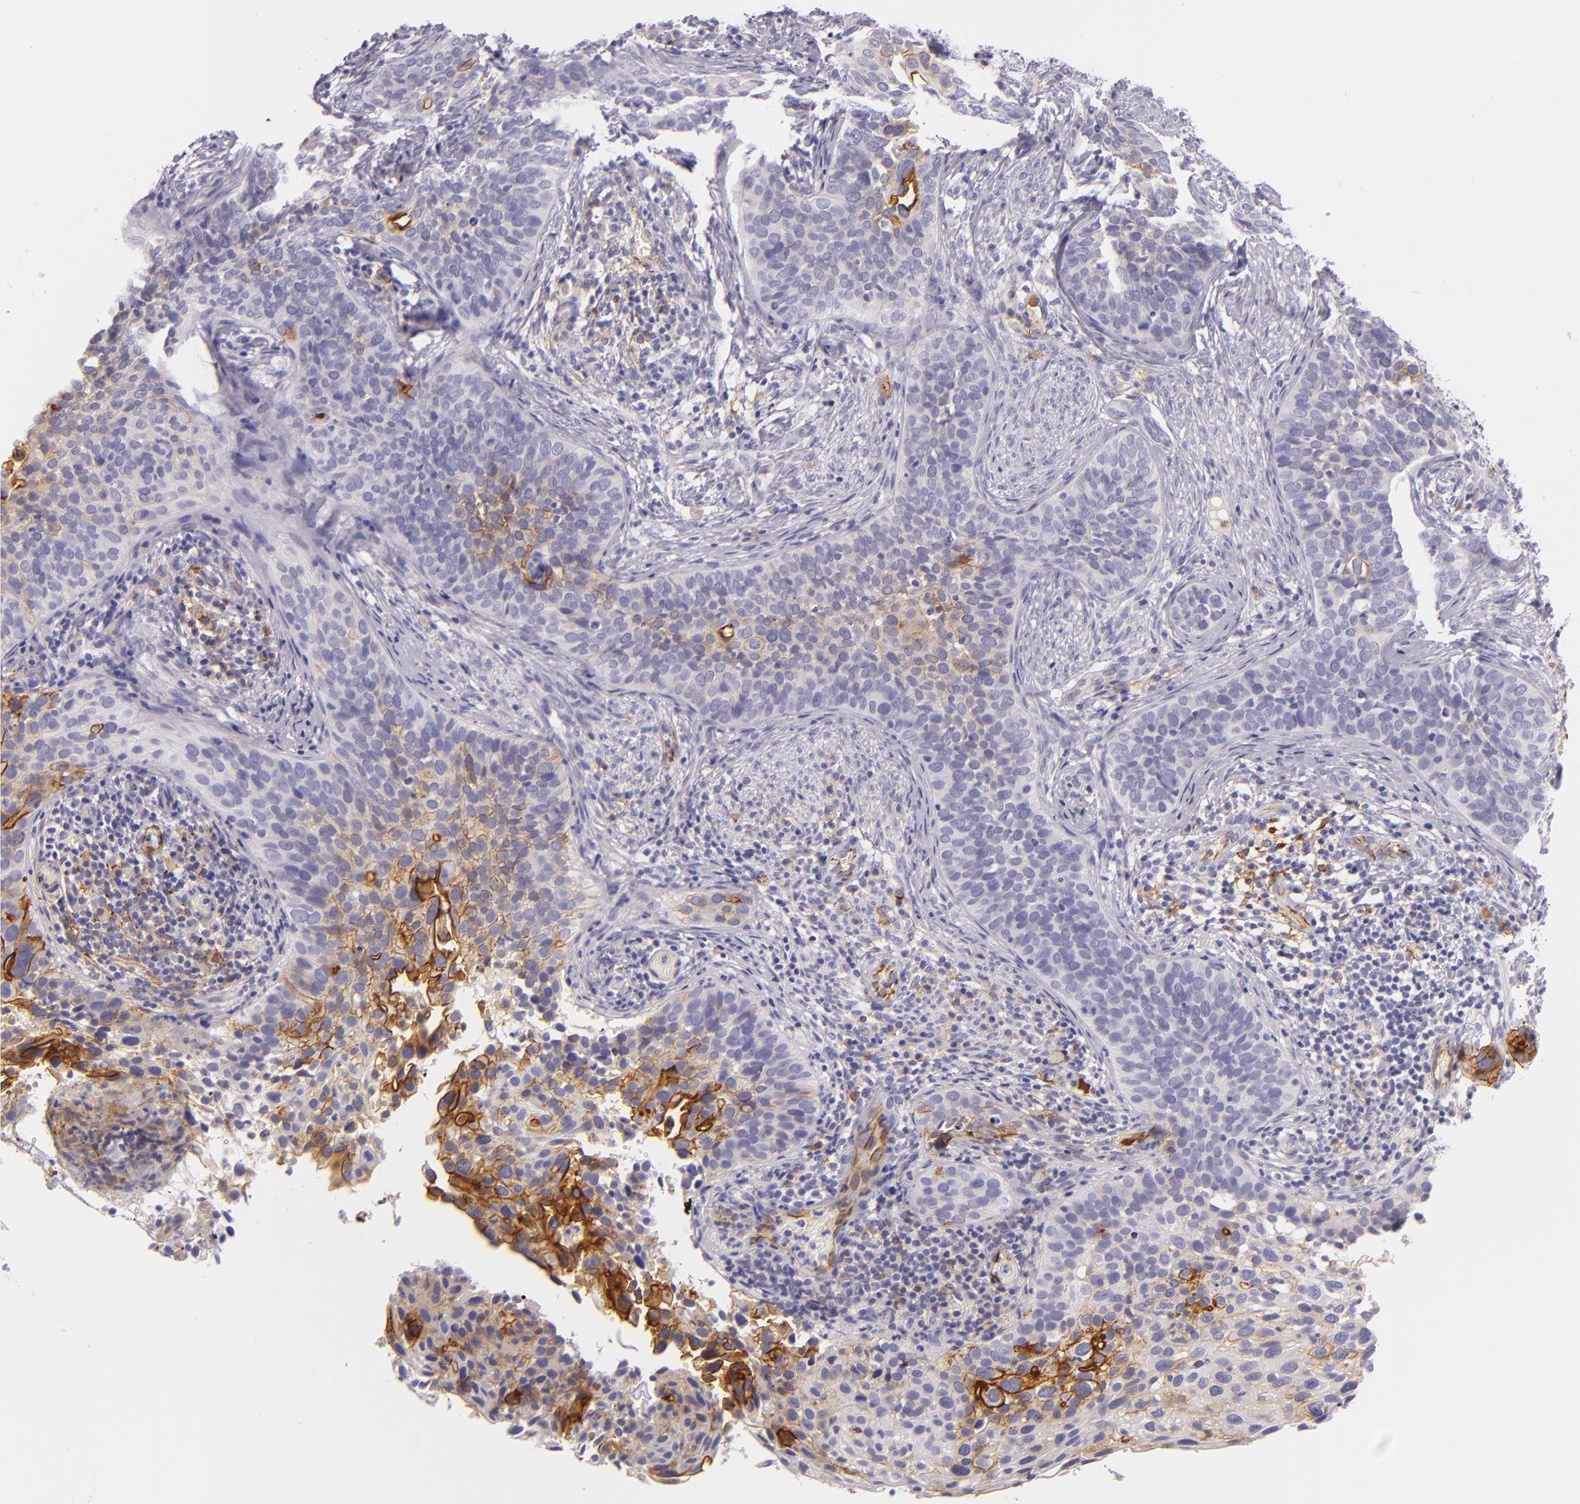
{"staining": {"intensity": "moderate", "quantity": "<25%", "location": "cytoplasmic/membranous"}, "tissue": "cervical cancer", "cell_type": "Tumor cells", "image_type": "cancer", "snomed": [{"axis": "morphology", "description": "Squamous cell carcinoma, NOS"}, {"axis": "topography", "description": "Cervix"}], "caption": "Immunohistochemistry histopathology image of neoplastic tissue: human cervical cancer (squamous cell carcinoma) stained using immunohistochemistry reveals low levels of moderate protein expression localized specifically in the cytoplasmic/membranous of tumor cells, appearing as a cytoplasmic/membranous brown color.", "gene": "ICAM1", "patient": {"sex": "female", "age": 31}}